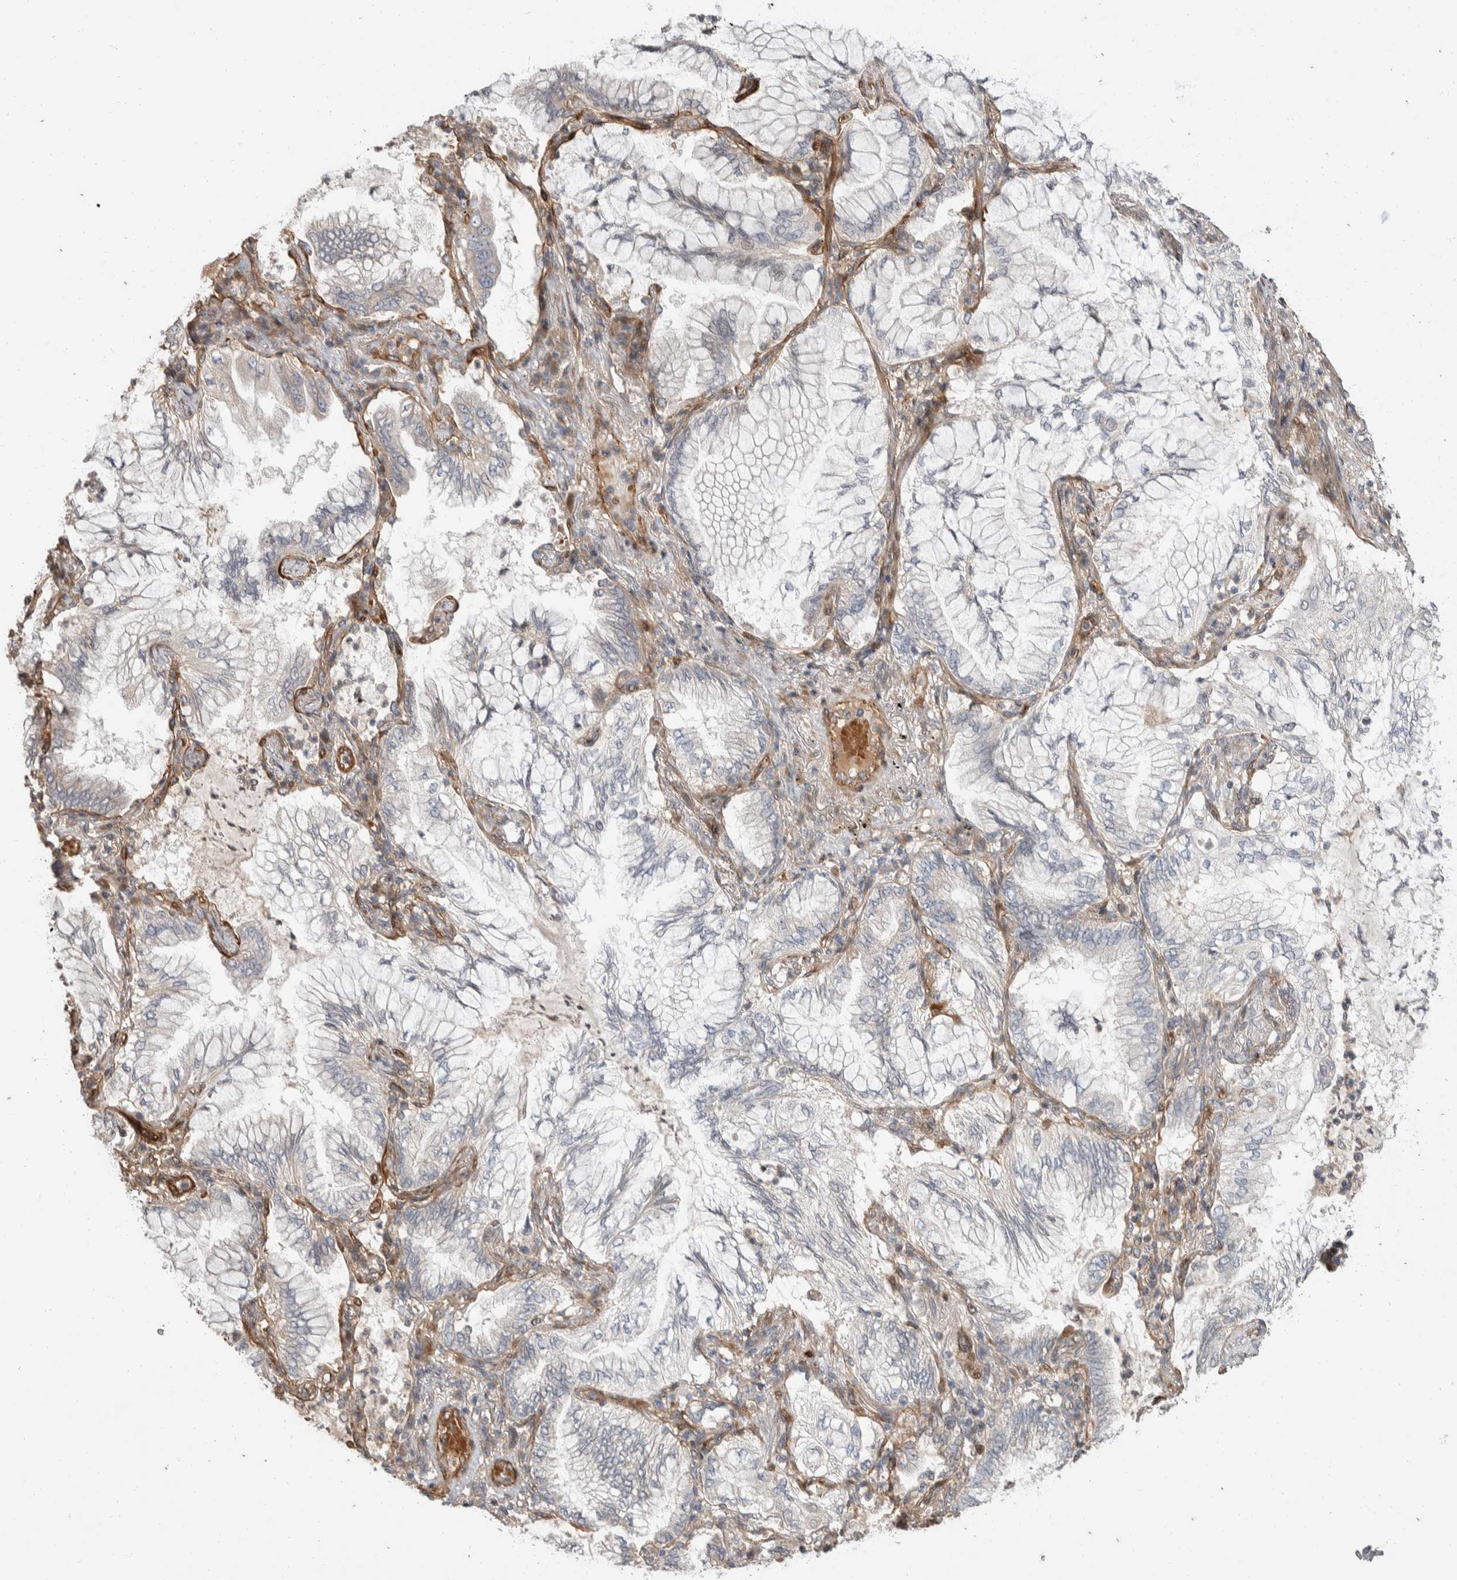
{"staining": {"intensity": "negative", "quantity": "none", "location": "none"}, "tissue": "lung cancer", "cell_type": "Tumor cells", "image_type": "cancer", "snomed": [{"axis": "morphology", "description": "Adenocarcinoma, NOS"}, {"axis": "topography", "description": "Lung"}], "caption": "Adenocarcinoma (lung) stained for a protein using IHC demonstrates no staining tumor cells.", "gene": "ERC1", "patient": {"sex": "female", "age": 70}}